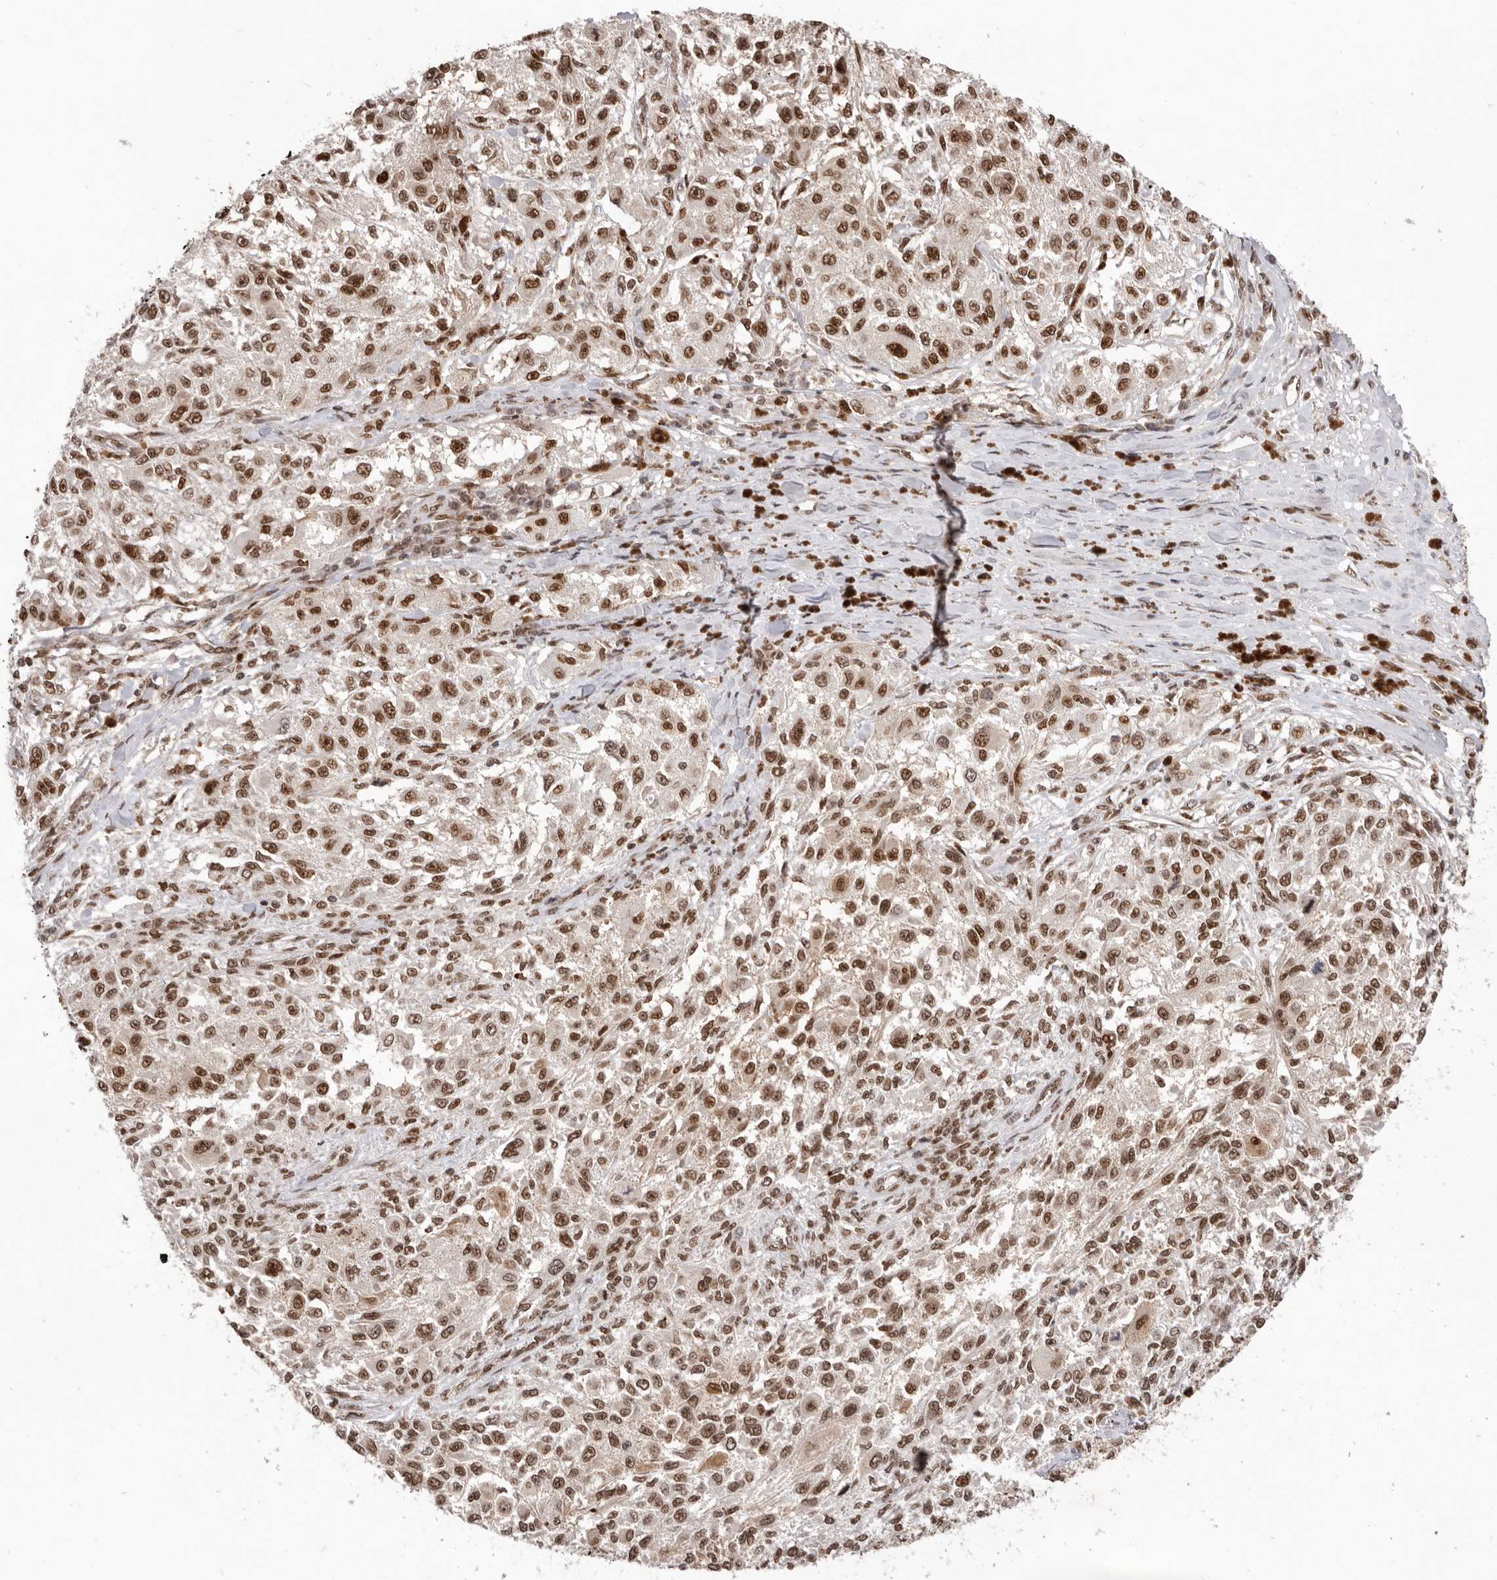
{"staining": {"intensity": "strong", "quantity": ">75%", "location": "nuclear"}, "tissue": "melanoma", "cell_type": "Tumor cells", "image_type": "cancer", "snomed": [{"axis": "morphology", "description": "Necrosis, NOS"}, {"axis": "morphology", "description": "Malignant melanoma, NOS"}, {"axis": "topography", "description": "Skin"}], "caption": "Brown immunohistochemical staining in human malignant melanoma displays strong nuclear expression in approximately >75% of tumor cells.", "gene": "CHTOP", "patient": {"sex": "female", "age": 87}}